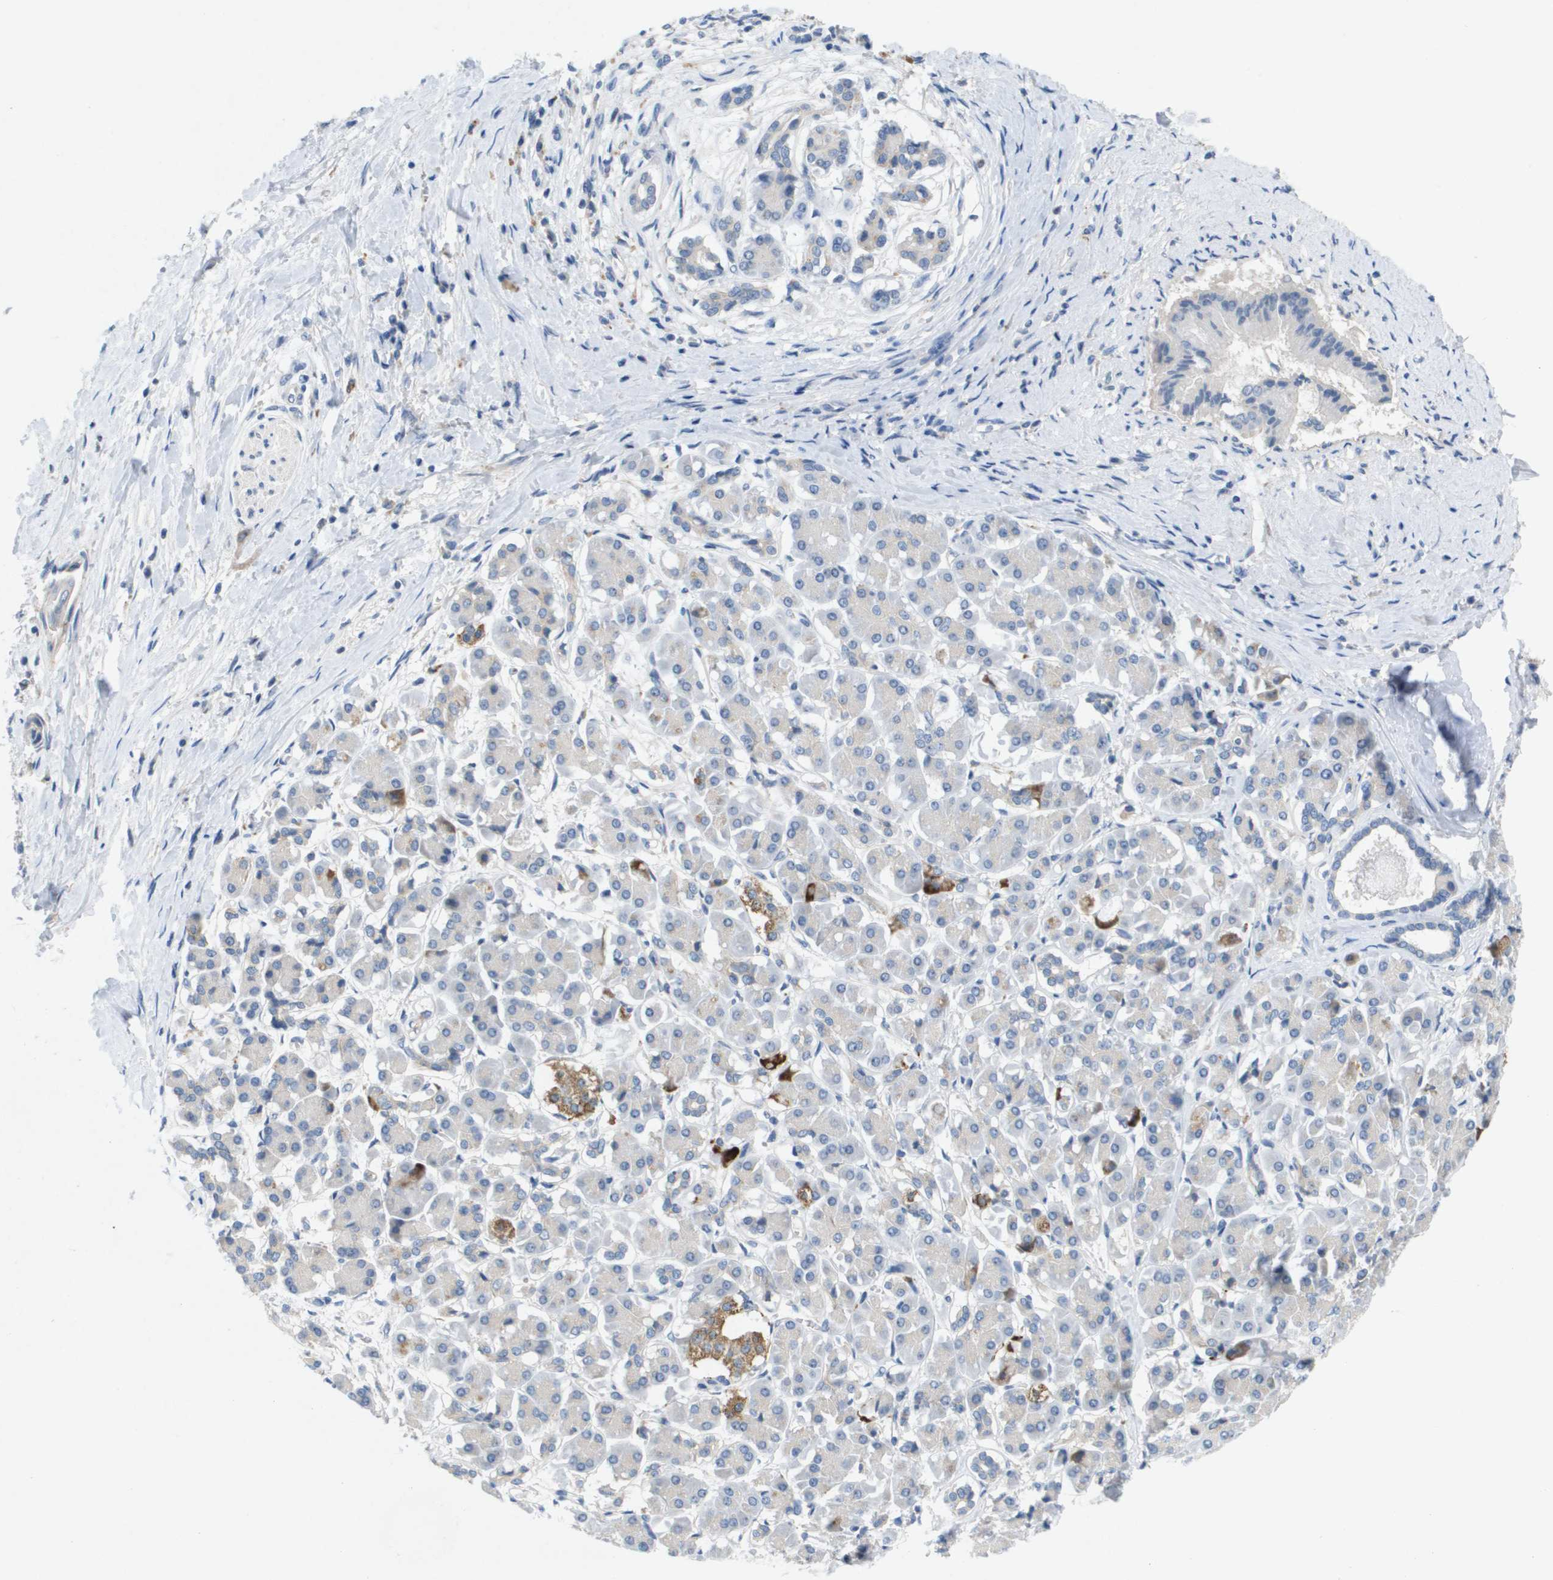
{"staining": {"intensity": "negative", "quantity": "none", "location": "none"}, "tissue": "pancreatic cancer", "cell_type": "Tumor cells", "image_type": "cancer", "snomed": [{"axis": "morphology", "description": "Adenocarcinoma, NOS"}, {"axis": "topography", "description": "Pancreas"}], "caption": "Tumor cells show no significant staining in adenocarcinoma (pancreatic). (DAB (3,3'-diaminobenzidine) immunohistochemistry (IHC), high magnification).", "gene": "B3GNT5", "patient": {"sex": "male", "age": 55}}